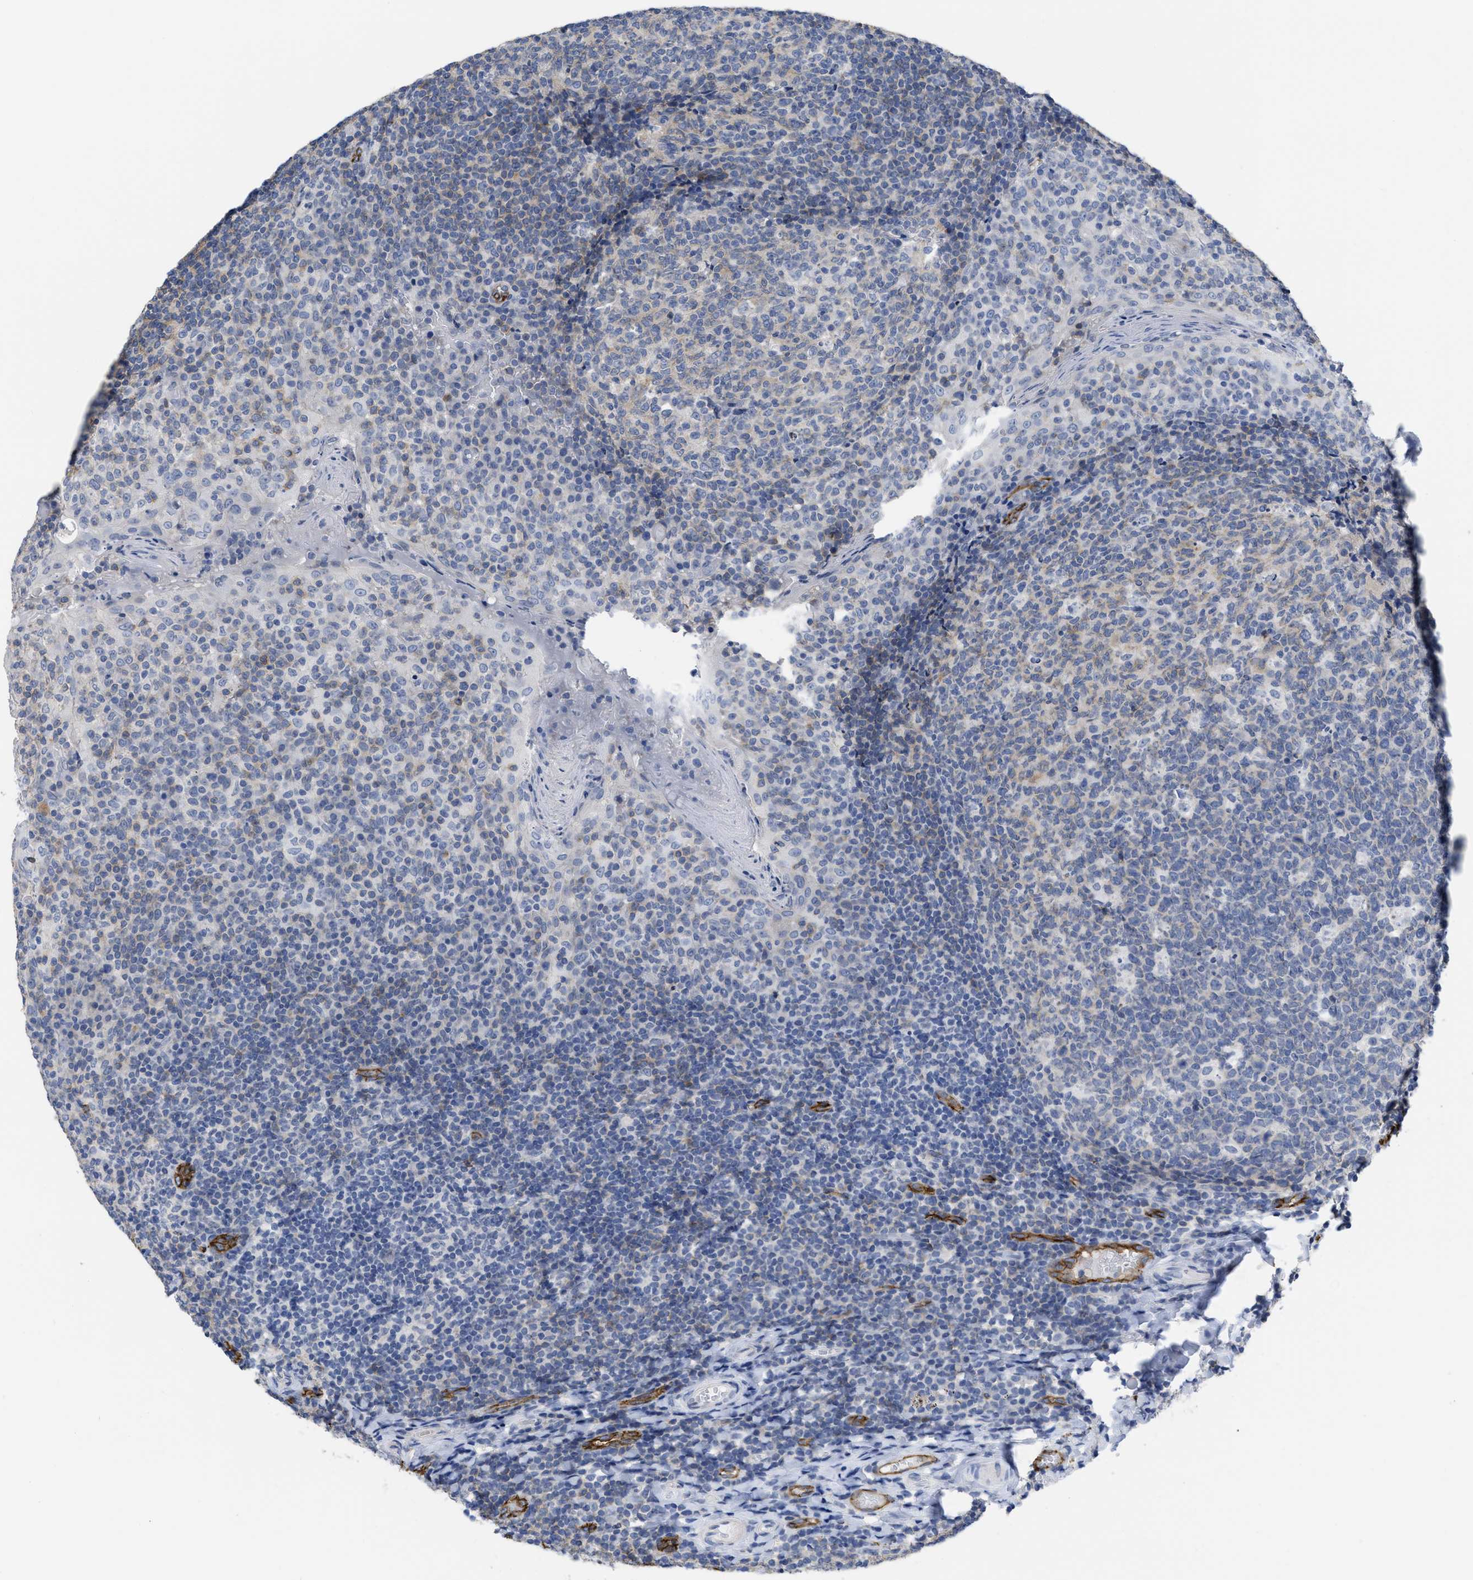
{"staining": {"intensity": "weak", "quantity": "<25%", "location": "cytoplasmic/membranous"}, "tissue": "tonsil", "cell_type": "Germinal center cells", "image_type": "normal", "snomed": [{"axis": "morphology", "description": "Normal tissue, NOS"}, {"axis": "topography", "description": "Tonsil"}], "caption": "Tonsil was stained to show a protein in brown. There is no significant positivity in germinal center cells. (DAB (3,3'-diaminobenzidine) immunohistochemistry, high magnification).", "gene": "ACKR1", "patient": {"sex": "female", "age": 19}}